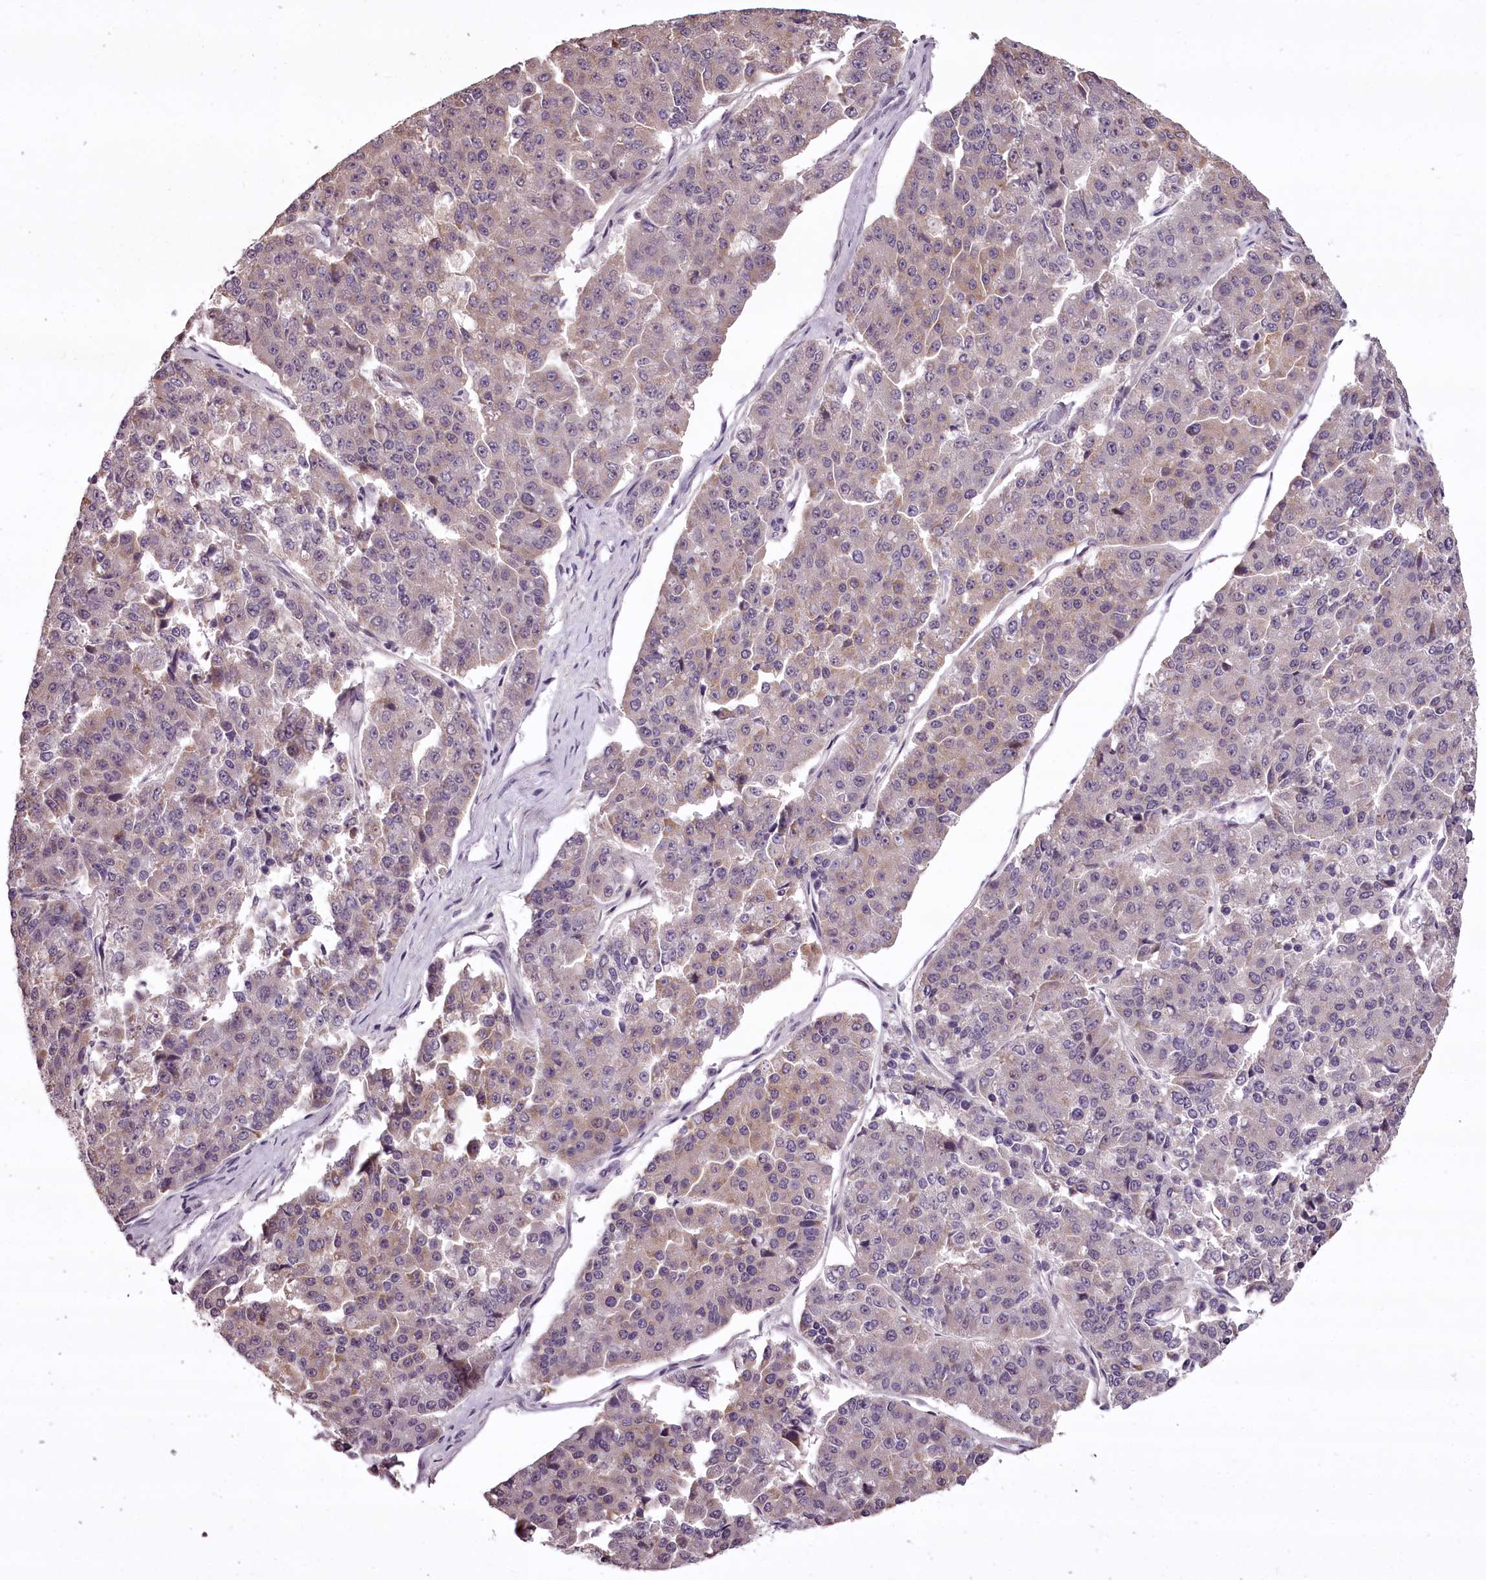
{"staining": {"intensity": "weak", "quantity": "<25%", "location": "cytoplasmic/membranous"}, "tissue": "pancreatic cancer", "cell_type": "Tumor cells", "image_type": "cancer", "snomed": [{"axis": "morphology", "description": "Adenocarcinoma, NOS"}, {"axis": "topography", "description": "Pancreas"}], "caption": "This is an immunohistochemistry (IHC) histopathology image of human adenocarcinoma (pancreatic). There is no staining in tumor cells.", "gene": "CCDC92", "patient": {"sex": "male", "age": 50}}